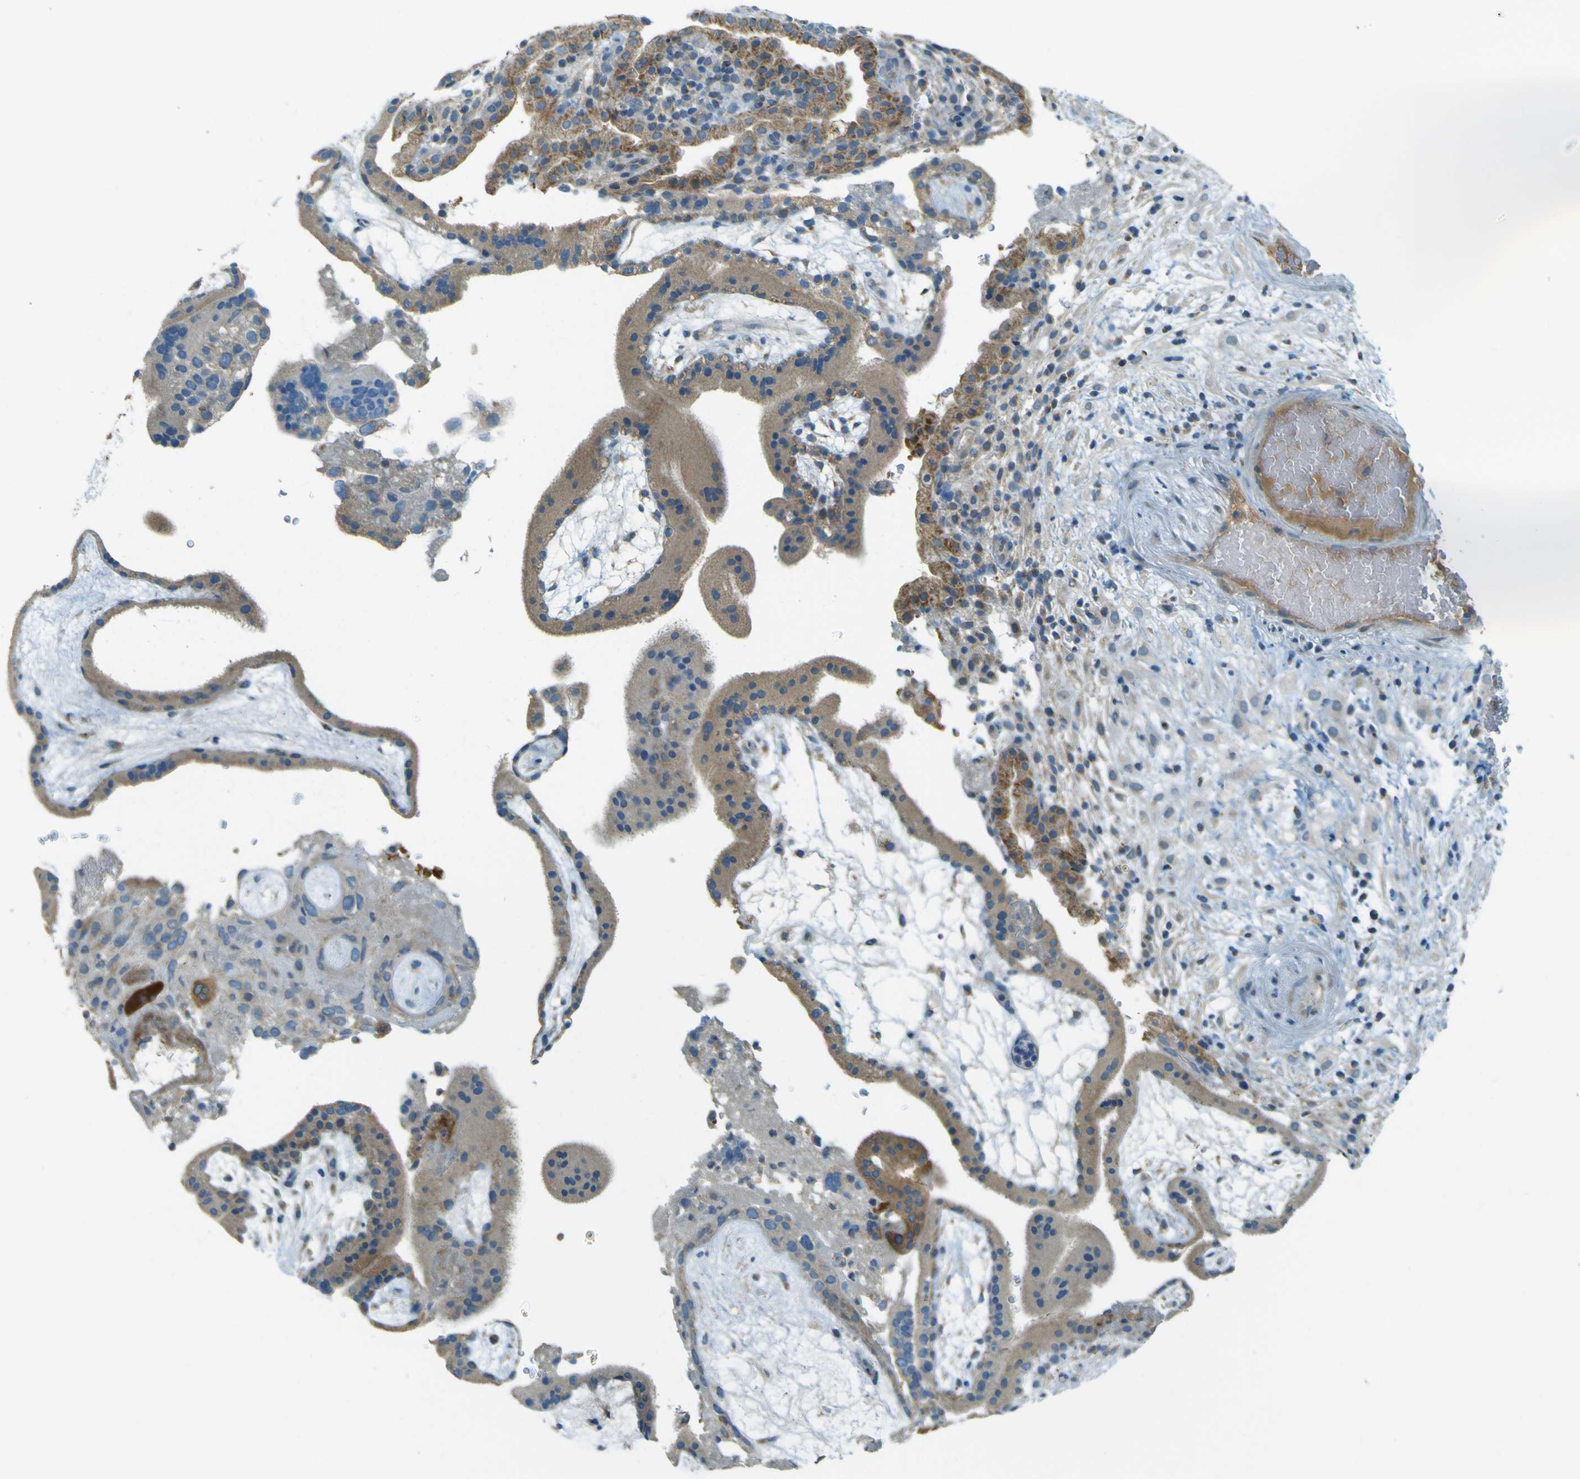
{"staining": {"intensity": "weak", "quantity": "<25%", "location": "cytoplasmic/membranous"}, "tissue": "placenta", "cell_type": "Decidual cells", "image_type": "normal", "snomed": [{"axis": "morphology", "description": "Normal tissue, NOS"}, {"axis": "topography", "description": "Placenta"}], "caption": "A histopathology image of human placenta is negative for staining in decidual cells. (Stains: DAB (3,3'-diaminobenzidine) IHC with hematoxylin counter stain, Microscopy: brightfield microscopy at high magnification).", "gene": "FKTN", "patient": {"sex": "female", "age": 19}}